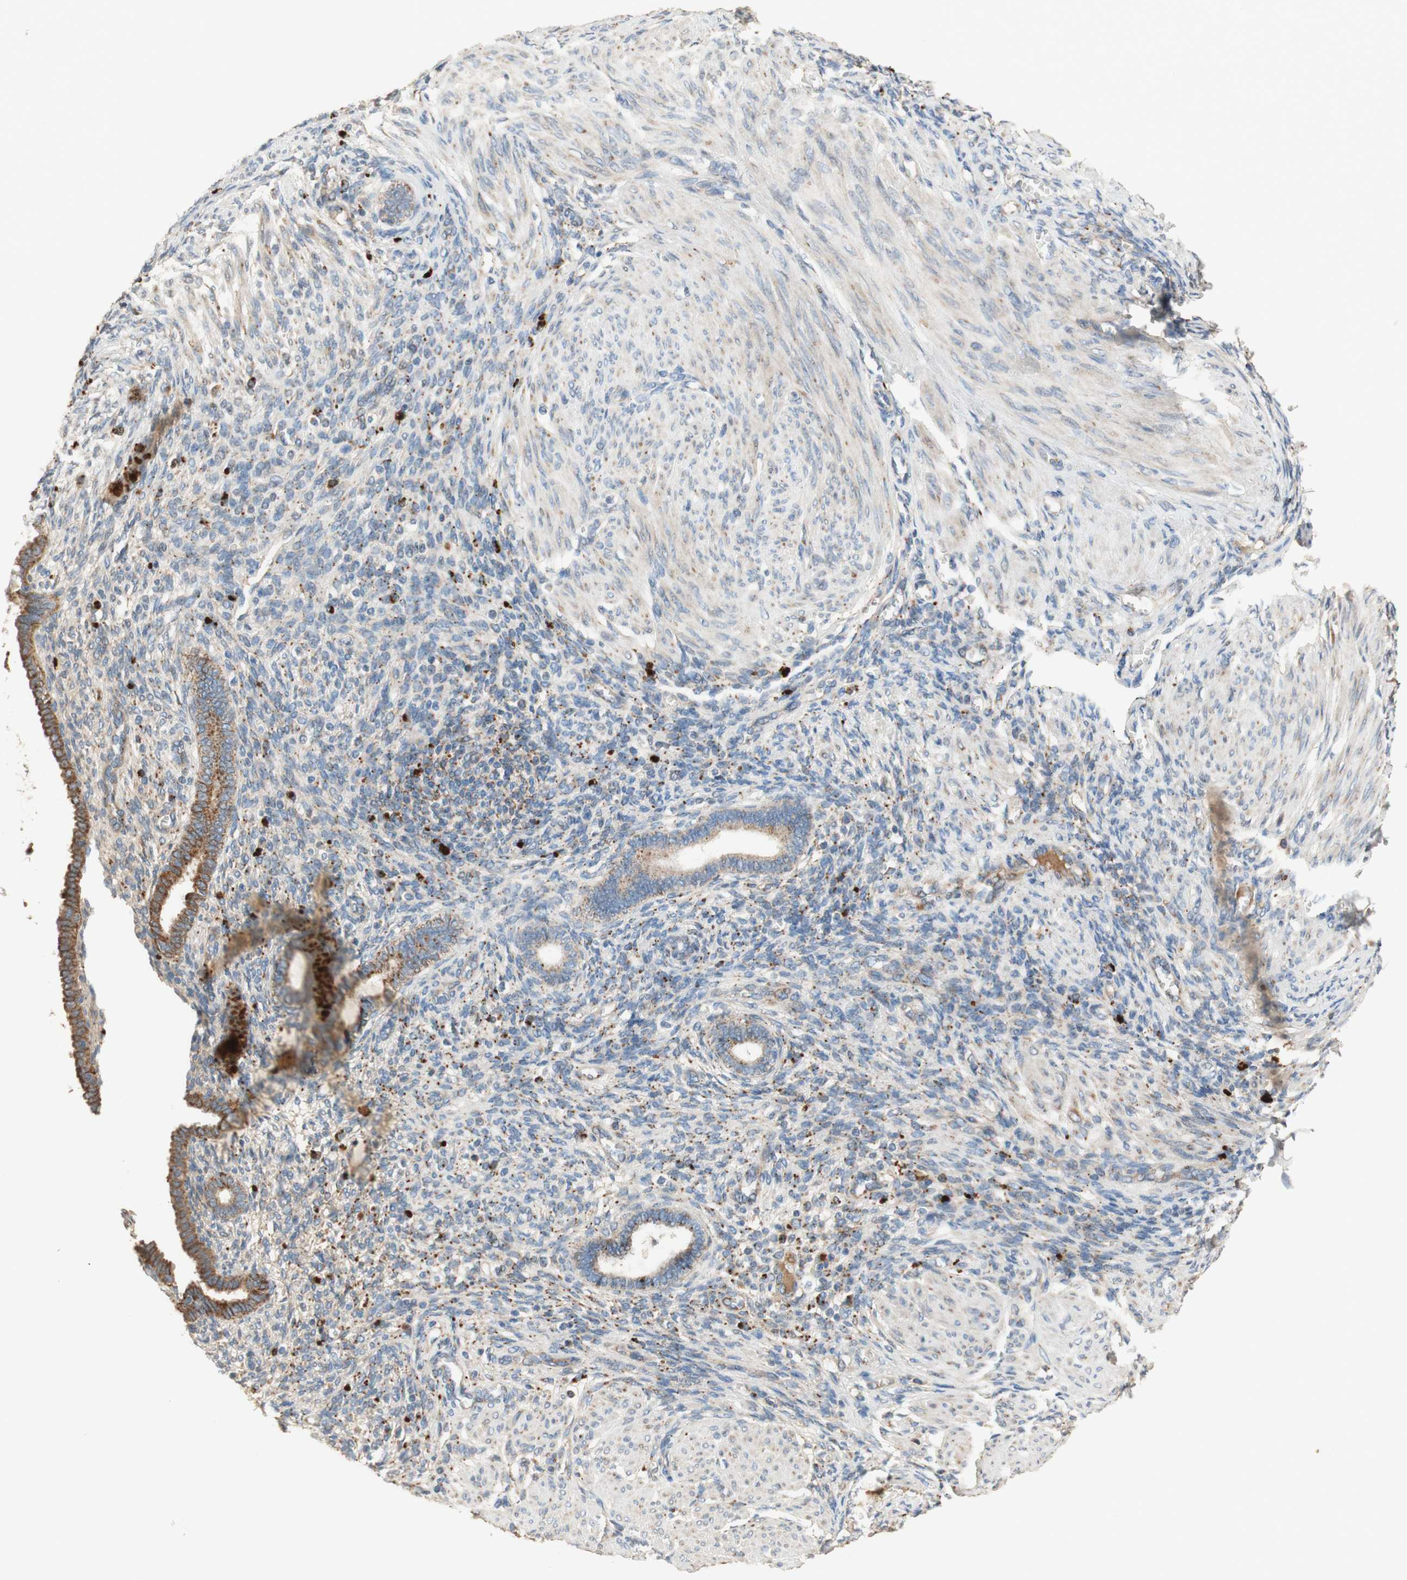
{"staining": {"intensity": "negative", "quantity": "none", "location": "none"}, "tissue": "endometrium", "cell_type": "Cells in endometrial stroma", "image_type": "normal", "snomed": [{"axis": "morphology", "description": "Normal tissue, NOS"}, {"axis": "topography", "description": "Endometrium"}], "caption": "An immunohistochemistry (IHC) micrograph of benign endometrium is shown. There is no staining in cells in endometrial stroma of endometrium. Nuclei are stained in blue.", "gene": "PTPN21", "patient": {"sex": "female", "age": 72}}